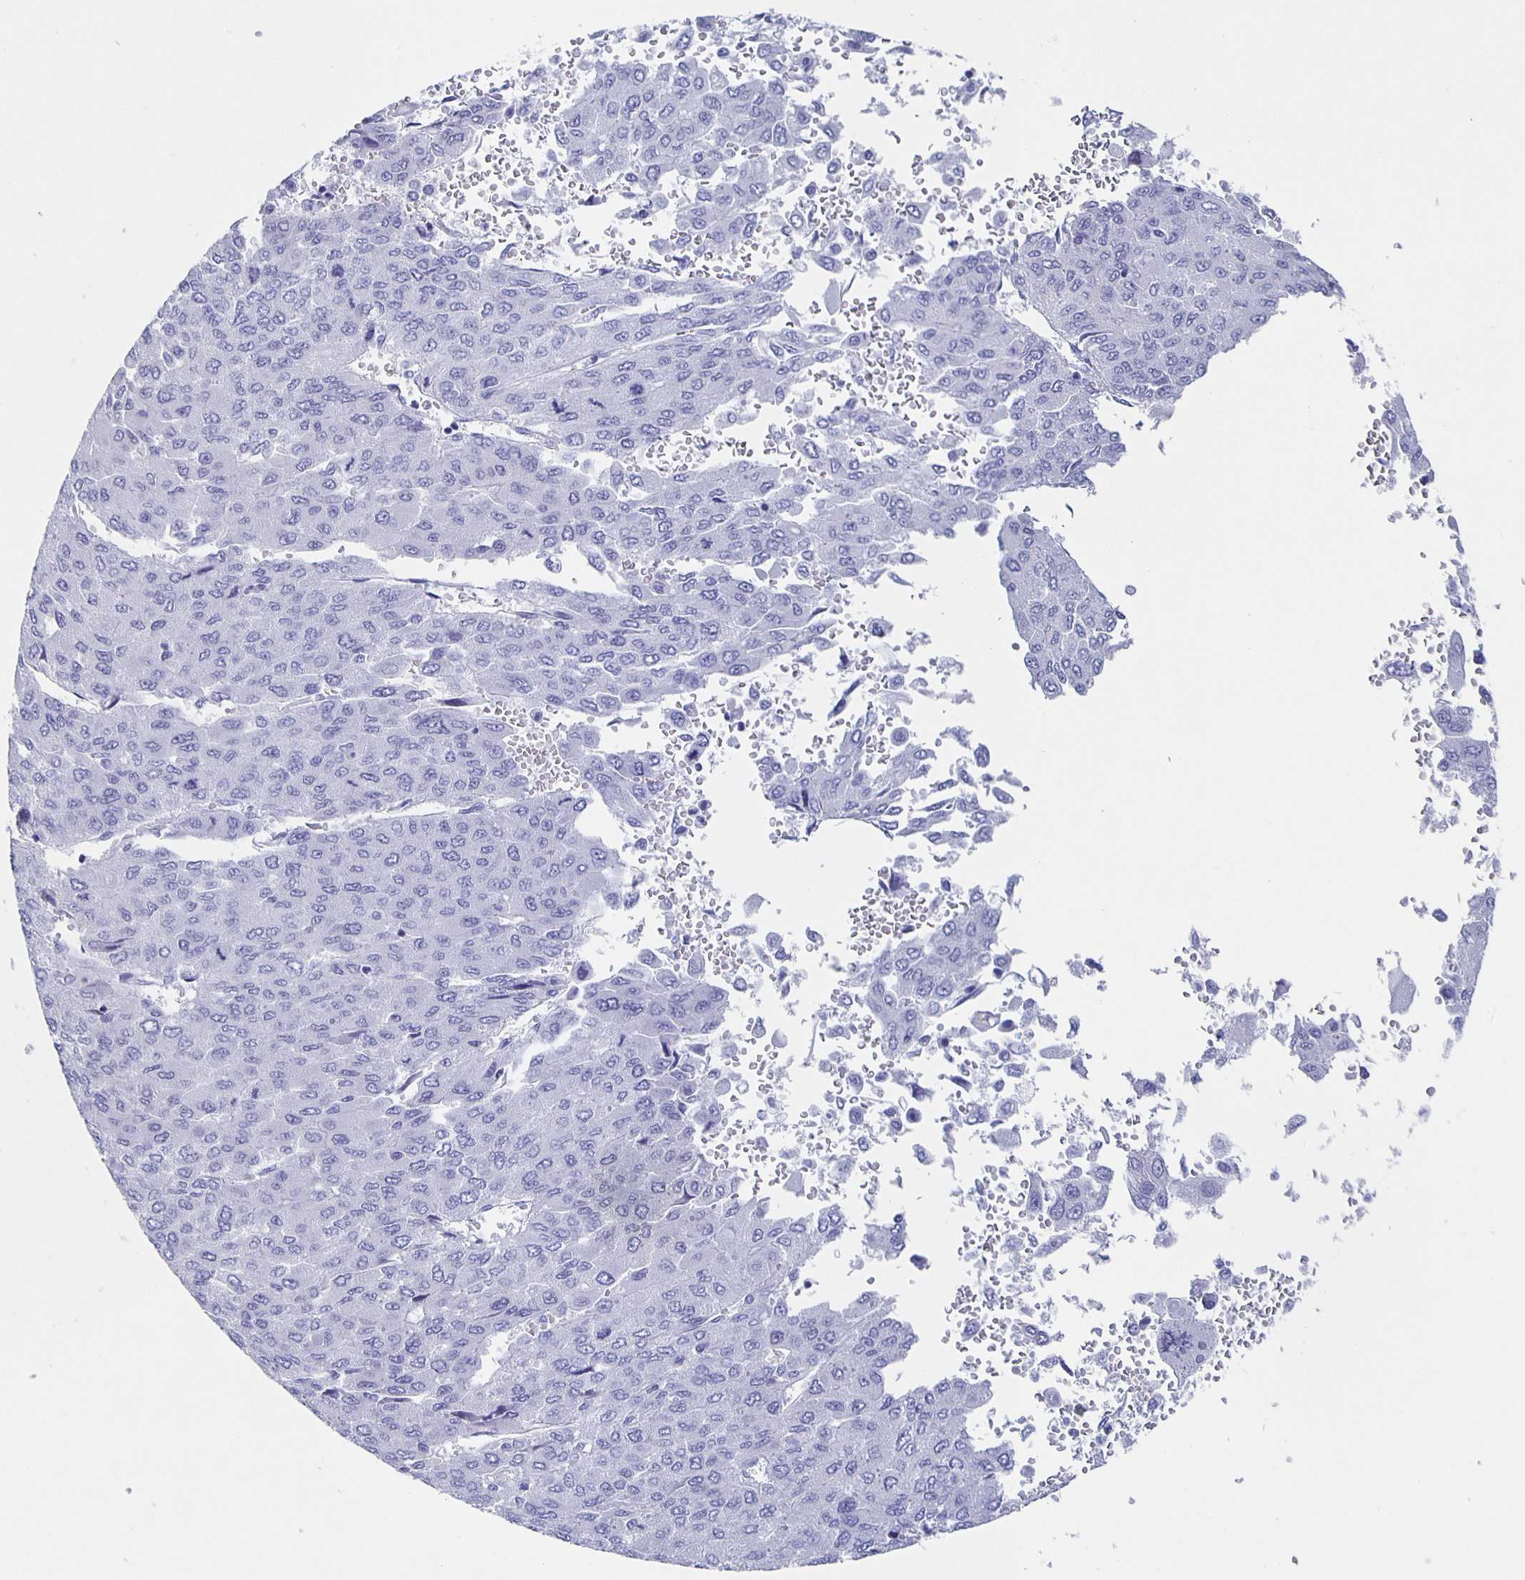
{"staining": {"intensity": "negative", "quantity": "none", "location": "none"}, "tissue": "liver cancer", "cell_type": "Tumor cells", "image_type": "cancer", "snomed": [{"axis": "morphology", "description": "Carcinoma, Hepatocellular, NOS"}, {"axis": "topography", "description": "Liver"}], "caption": "Immunohistochemistry (IHC) micrograph of neoplastic tissue: human liver hepatocellular carcinoma stained with DAB exhibits no significant protein positivity in tumor cells.", "gene": "SLC34A2", "patient": {"sex": "female", "age": 41}}